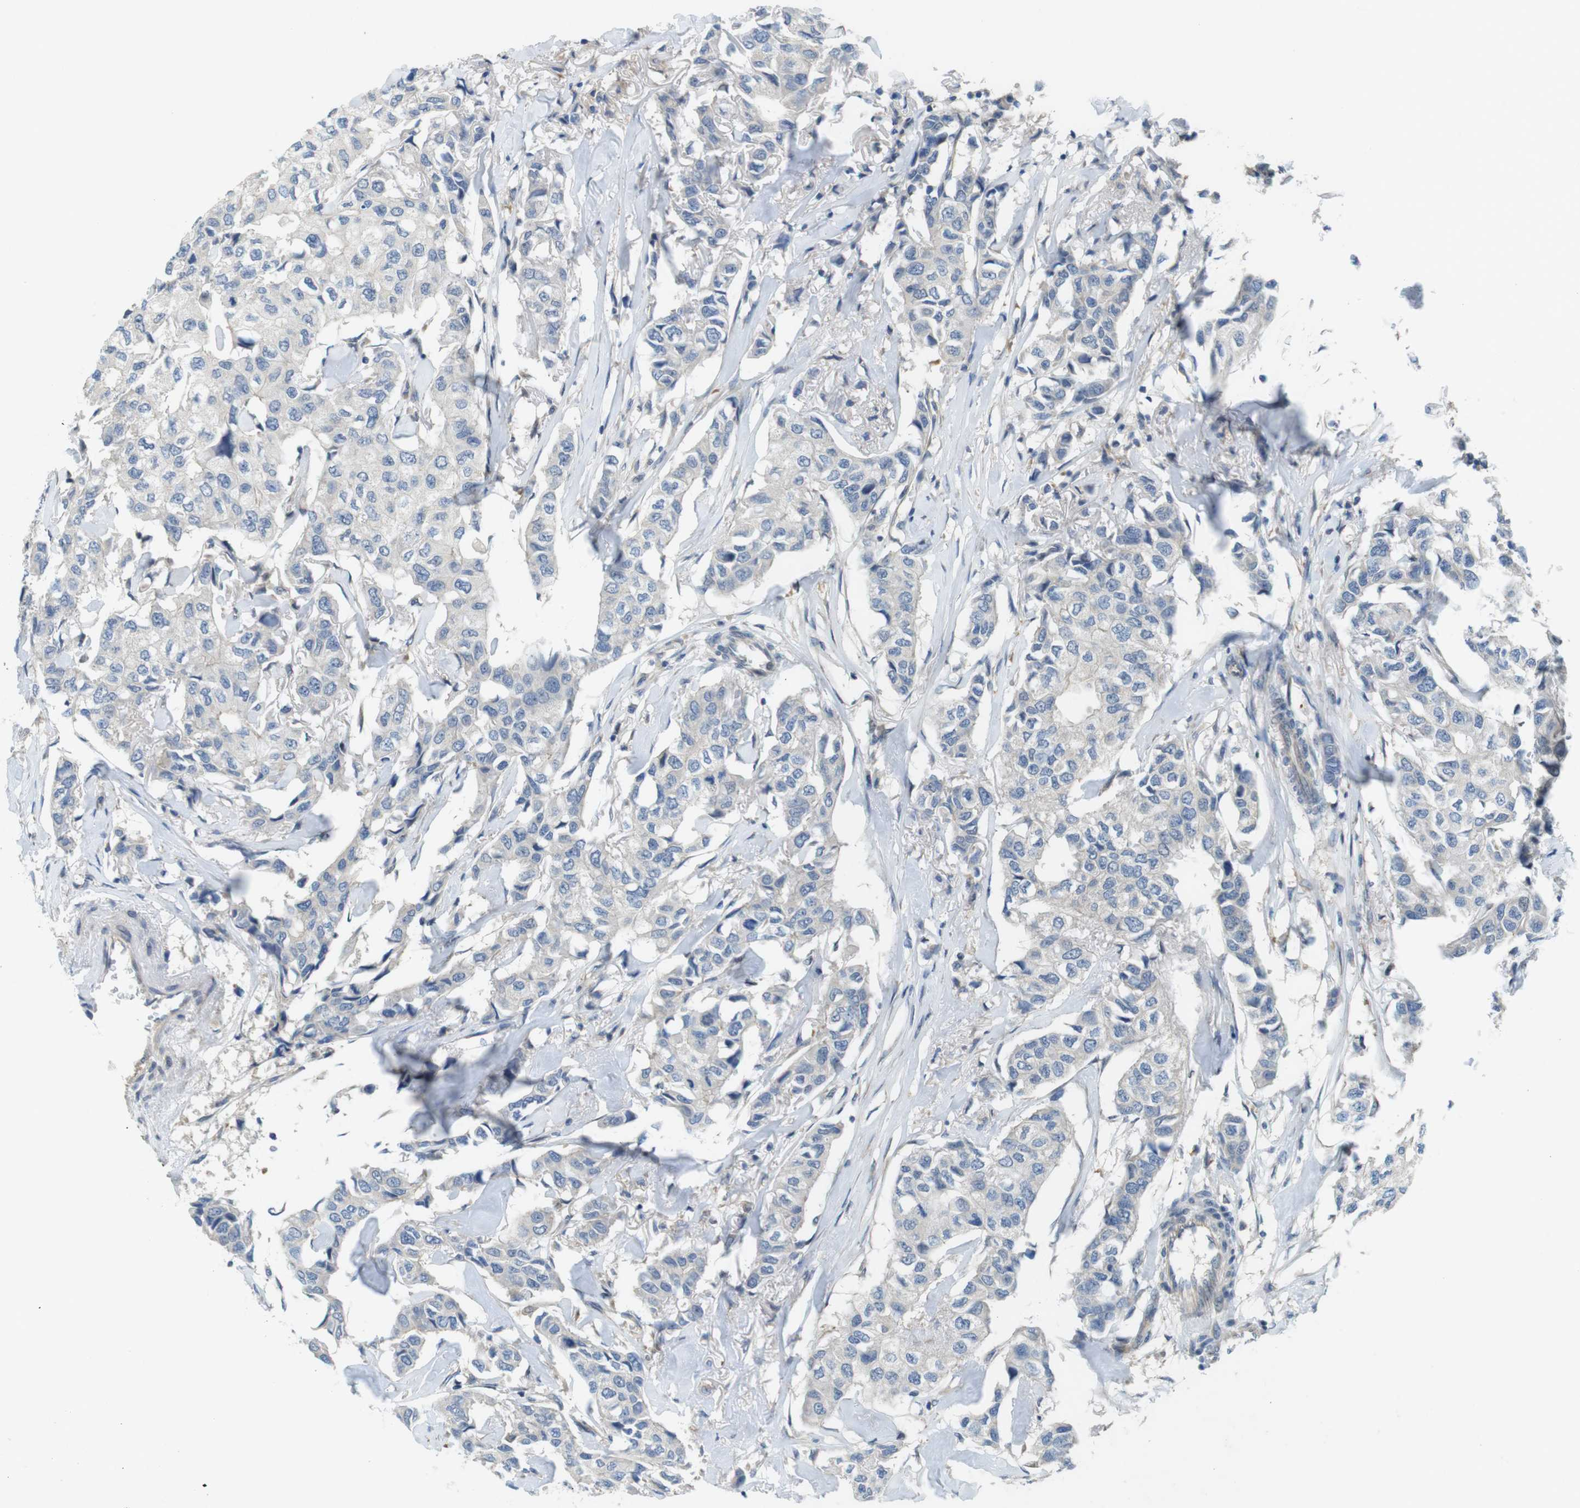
{"staining": {"intensity": "negative", "quantity": "none", "location": "none"}, "tissue": "breast cancer", "cell_type": "Tumor cells", "image_type": "cancer", "snomed": [{"axis": "morphology", "description": "Duct carcinoma"}, {"axis": "topography", "description": "Breast"}], "caption": "This is an IHC histopathology image of breast cancer. There is no positivity in tumor cells.", "gene": "ABHD15", "patient": {"sex": "female", "age": 80}}